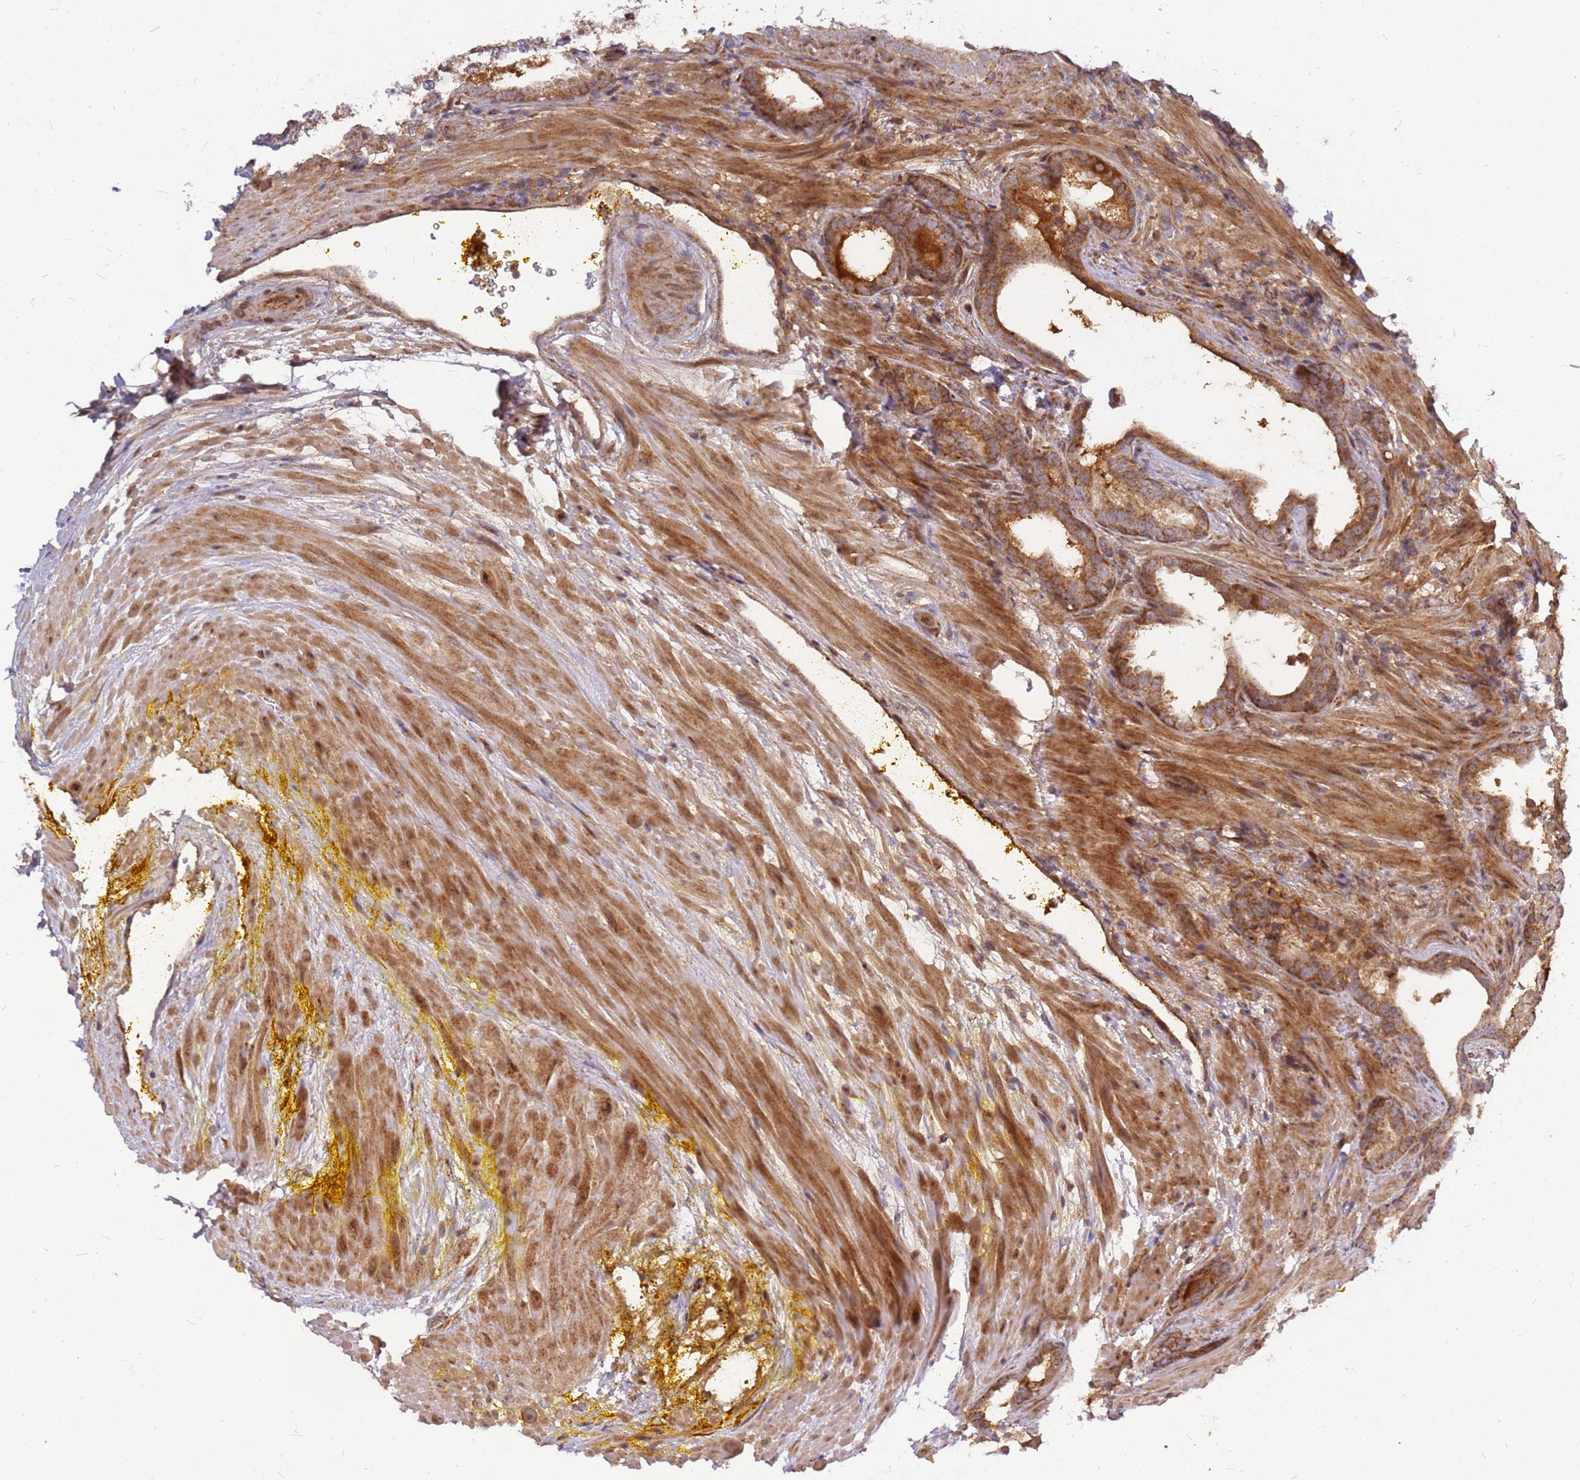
{"staining": {"intensity": "moderate", "quantity": ">75%", "location": "cytoplasmic/membranous"}, "tissue": "prostate cancer", "cell_type": "Tumor cells", "image_type": "cancer", "snomed": [{"axis": "morphology", "description": "Adenocarcinoma, High grade"}, {"axis": "topography", "description": "Prostate"}], "caption": "Moderate cytoplasmic/membranous expression is identified in approximately >75% of tumor cells in adenocarcinoma (high-grade) (prostate).", "gene": "CCDC159", "patient": {"sex": "male", "age": 67}}